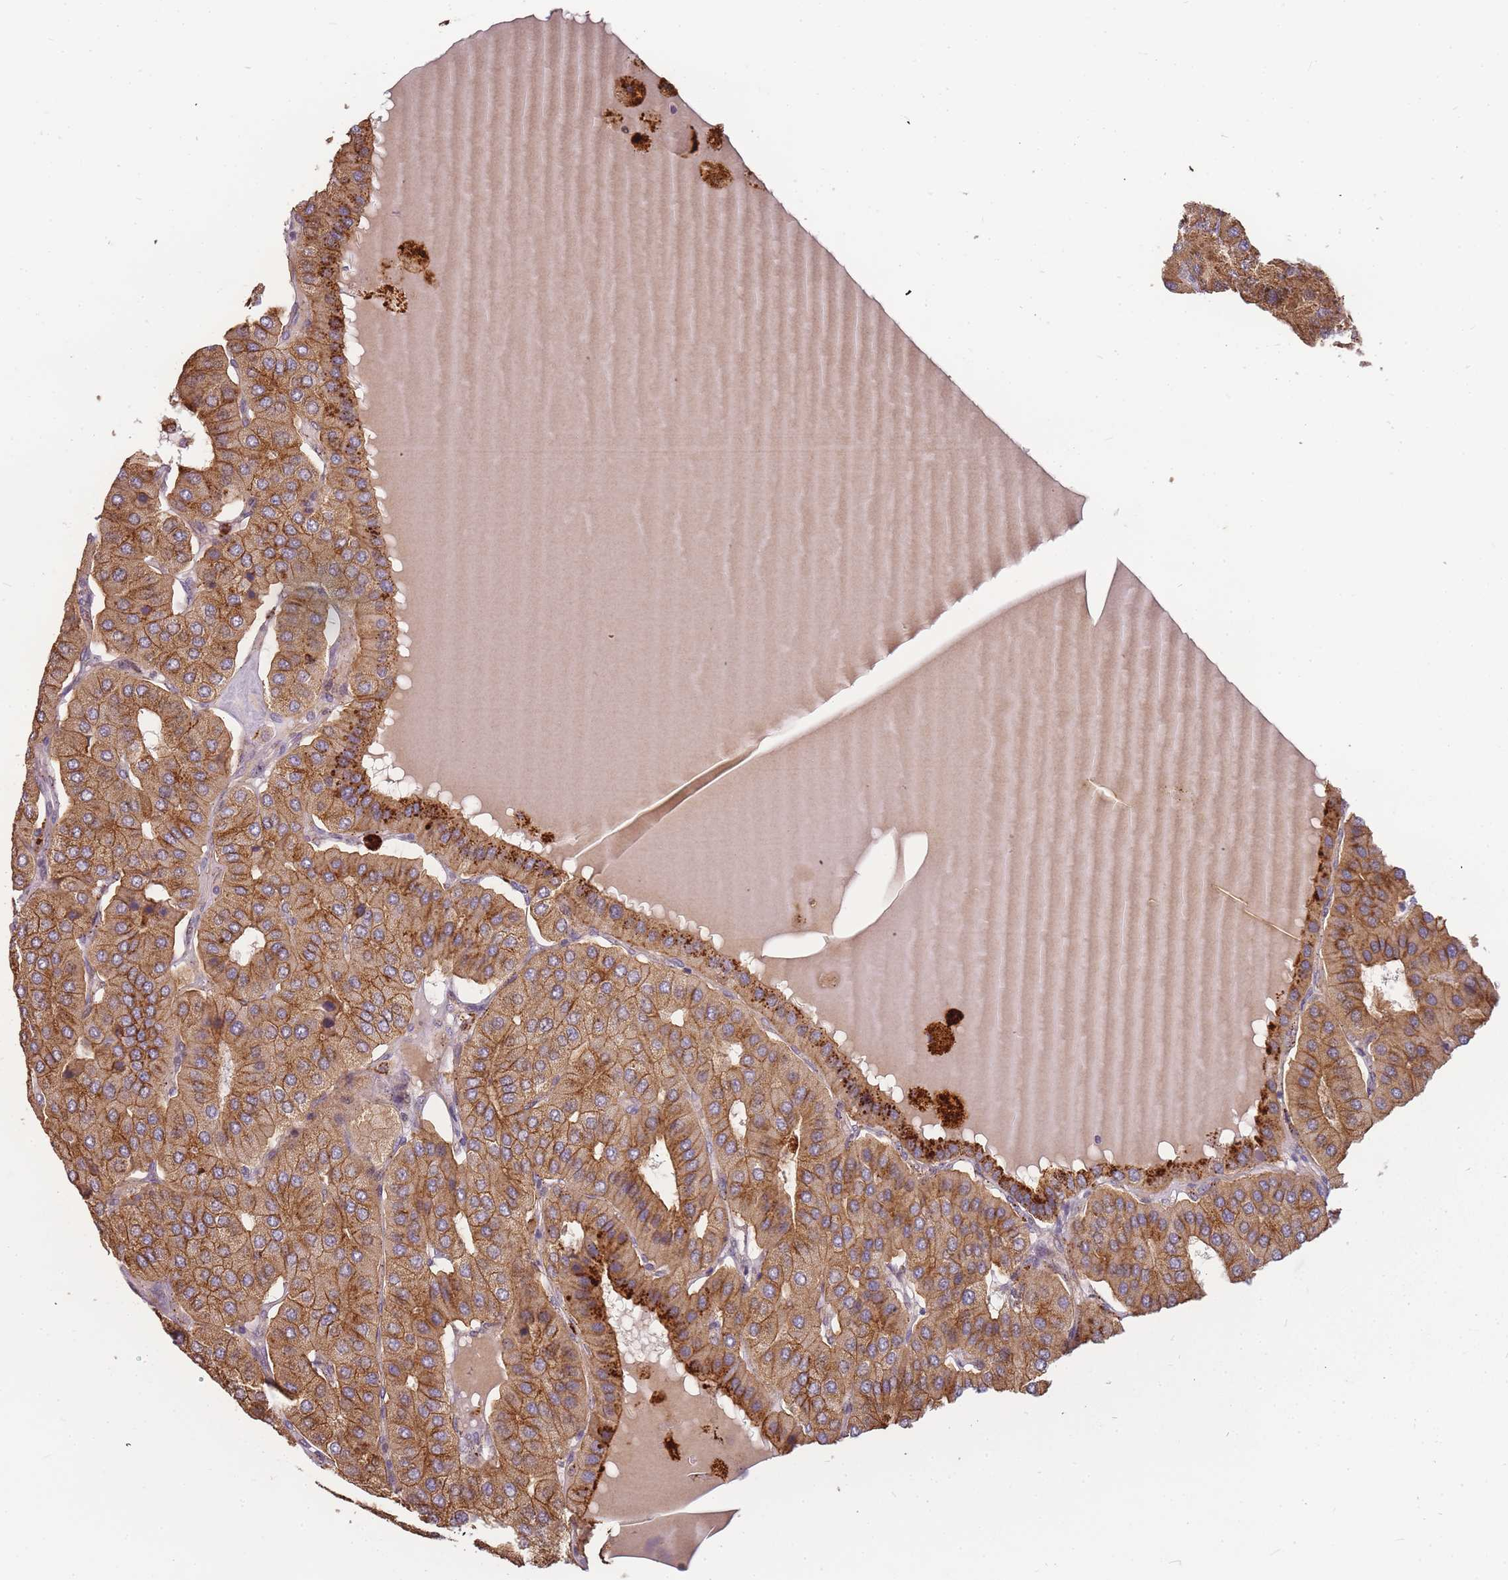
{"staining": {"intensity": "moderate", "quantity": ">75%", "location": "cytoplasmic/membranous"}, "tissue": "parathyroid gland", "cell_type": "Glandular cells", "image_type": "normal", "snomed": [{"axis": "morphology", "description": "Normal tissue, NOS"}, {"axis": "morphology", "description": "Adenoma, NOS"}, {"axis": "topography", "description": "Parathyroid gland"}], "caption": "Immunohistochemical staining of normal parathyroid gland exhibits moderate cytoplasmic/membranous protein staining in approximately >75% of glandular cells. Using DAB (brown) and hematoxylin (blue) stains, captured at high magnification using brightfield microscopy.", "gene": "ATG5", "patient": {"sex": "female", "age": 86}}